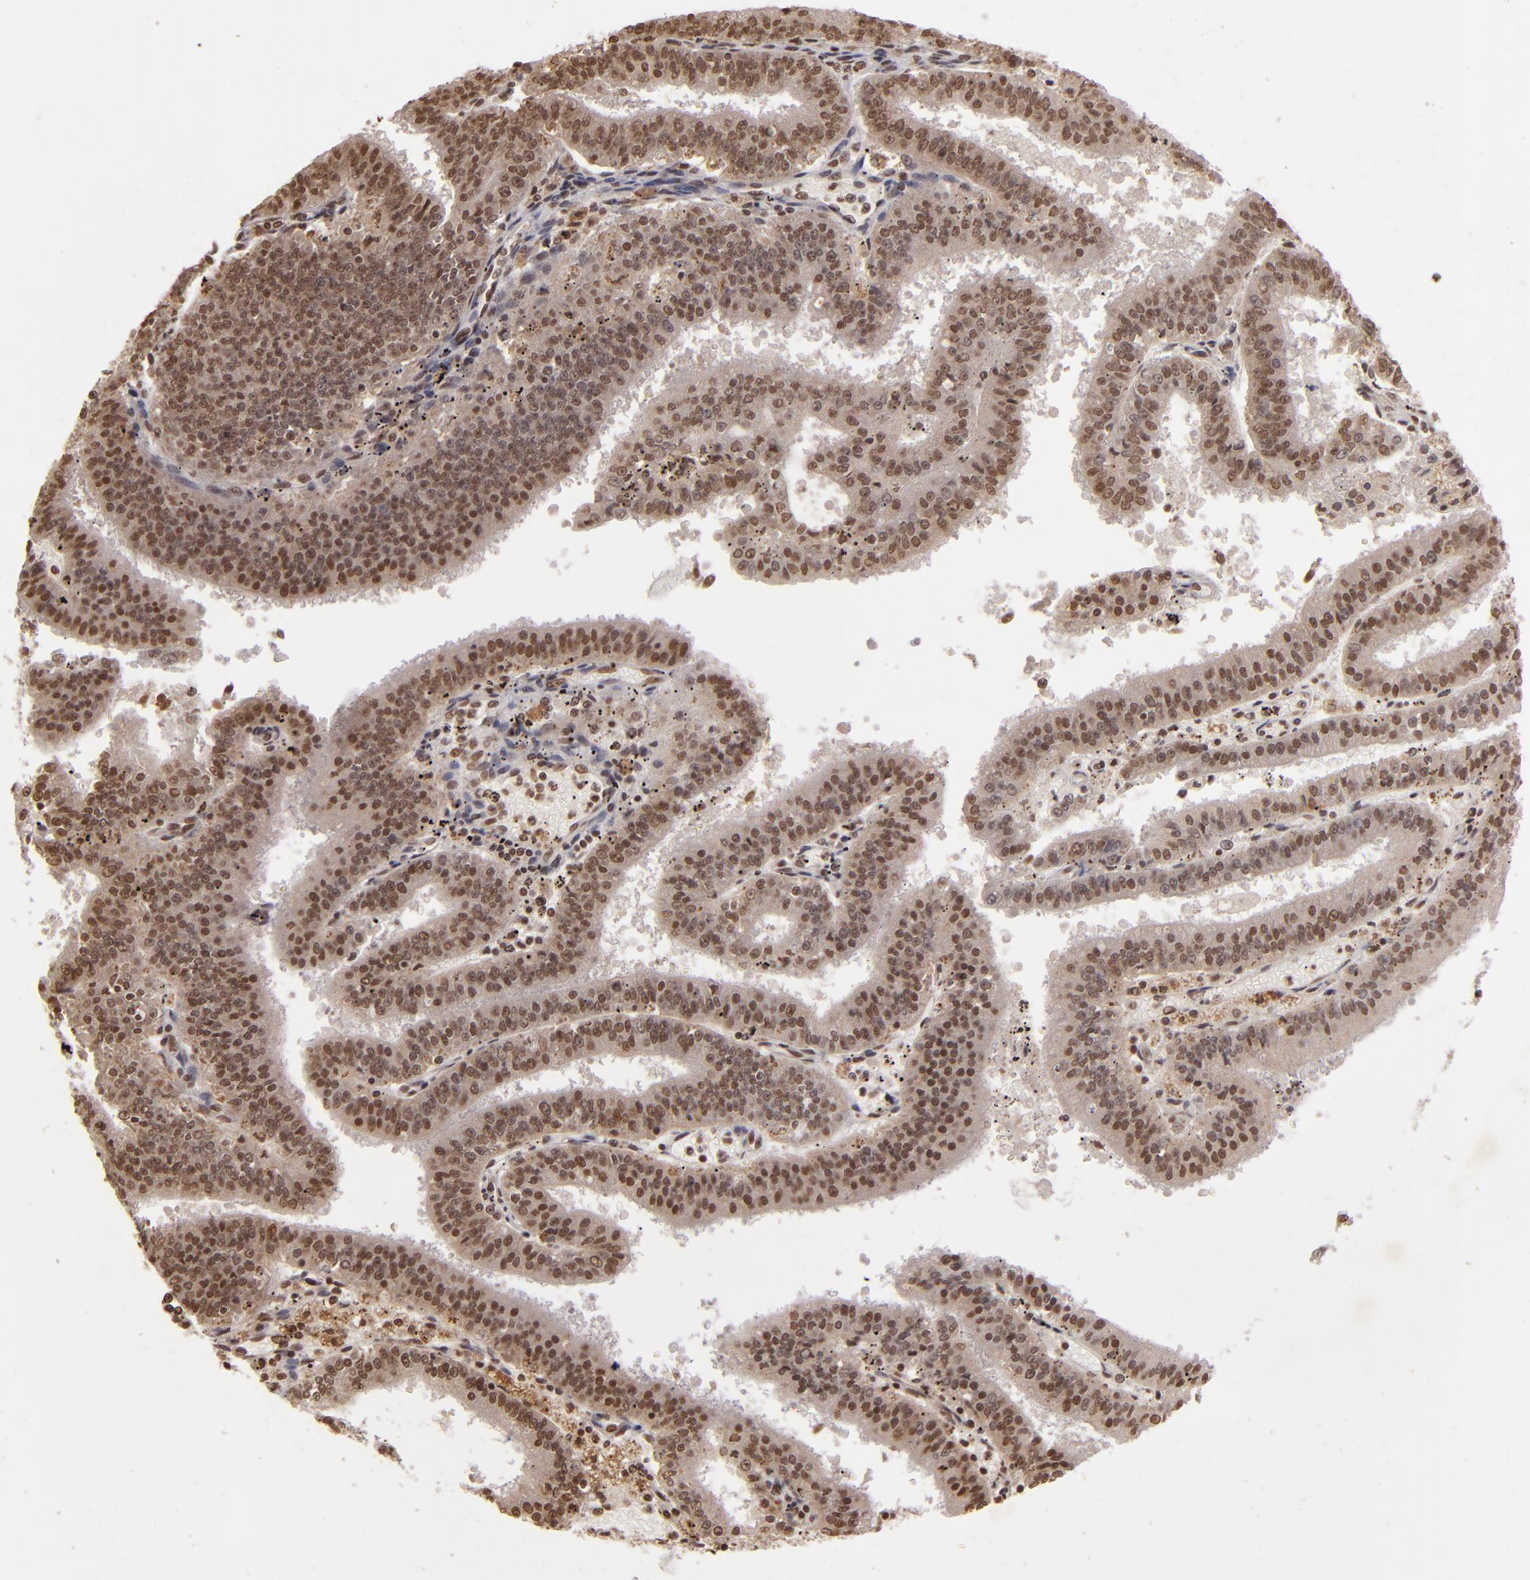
{"staining": {"intensity": "strong", "quantity": ">75%", "location": "nuclear"}, "tissue": "endometrial cancer", "cell_type": "Tumor cells", "image_type": "cancer", "snomed": [{"axis": "morphology", "description": "Adenocarcinoma, NOS"}, {"axis": "topography", "description": "Endometrium"}], "caption": "Tumor cells display high levels of strong nuclear positivity in approximately >75% of cells in human endometrial adenocarcinoma.", "gene": "CUL3", "patient": {"sex": "female", "age": 66}}